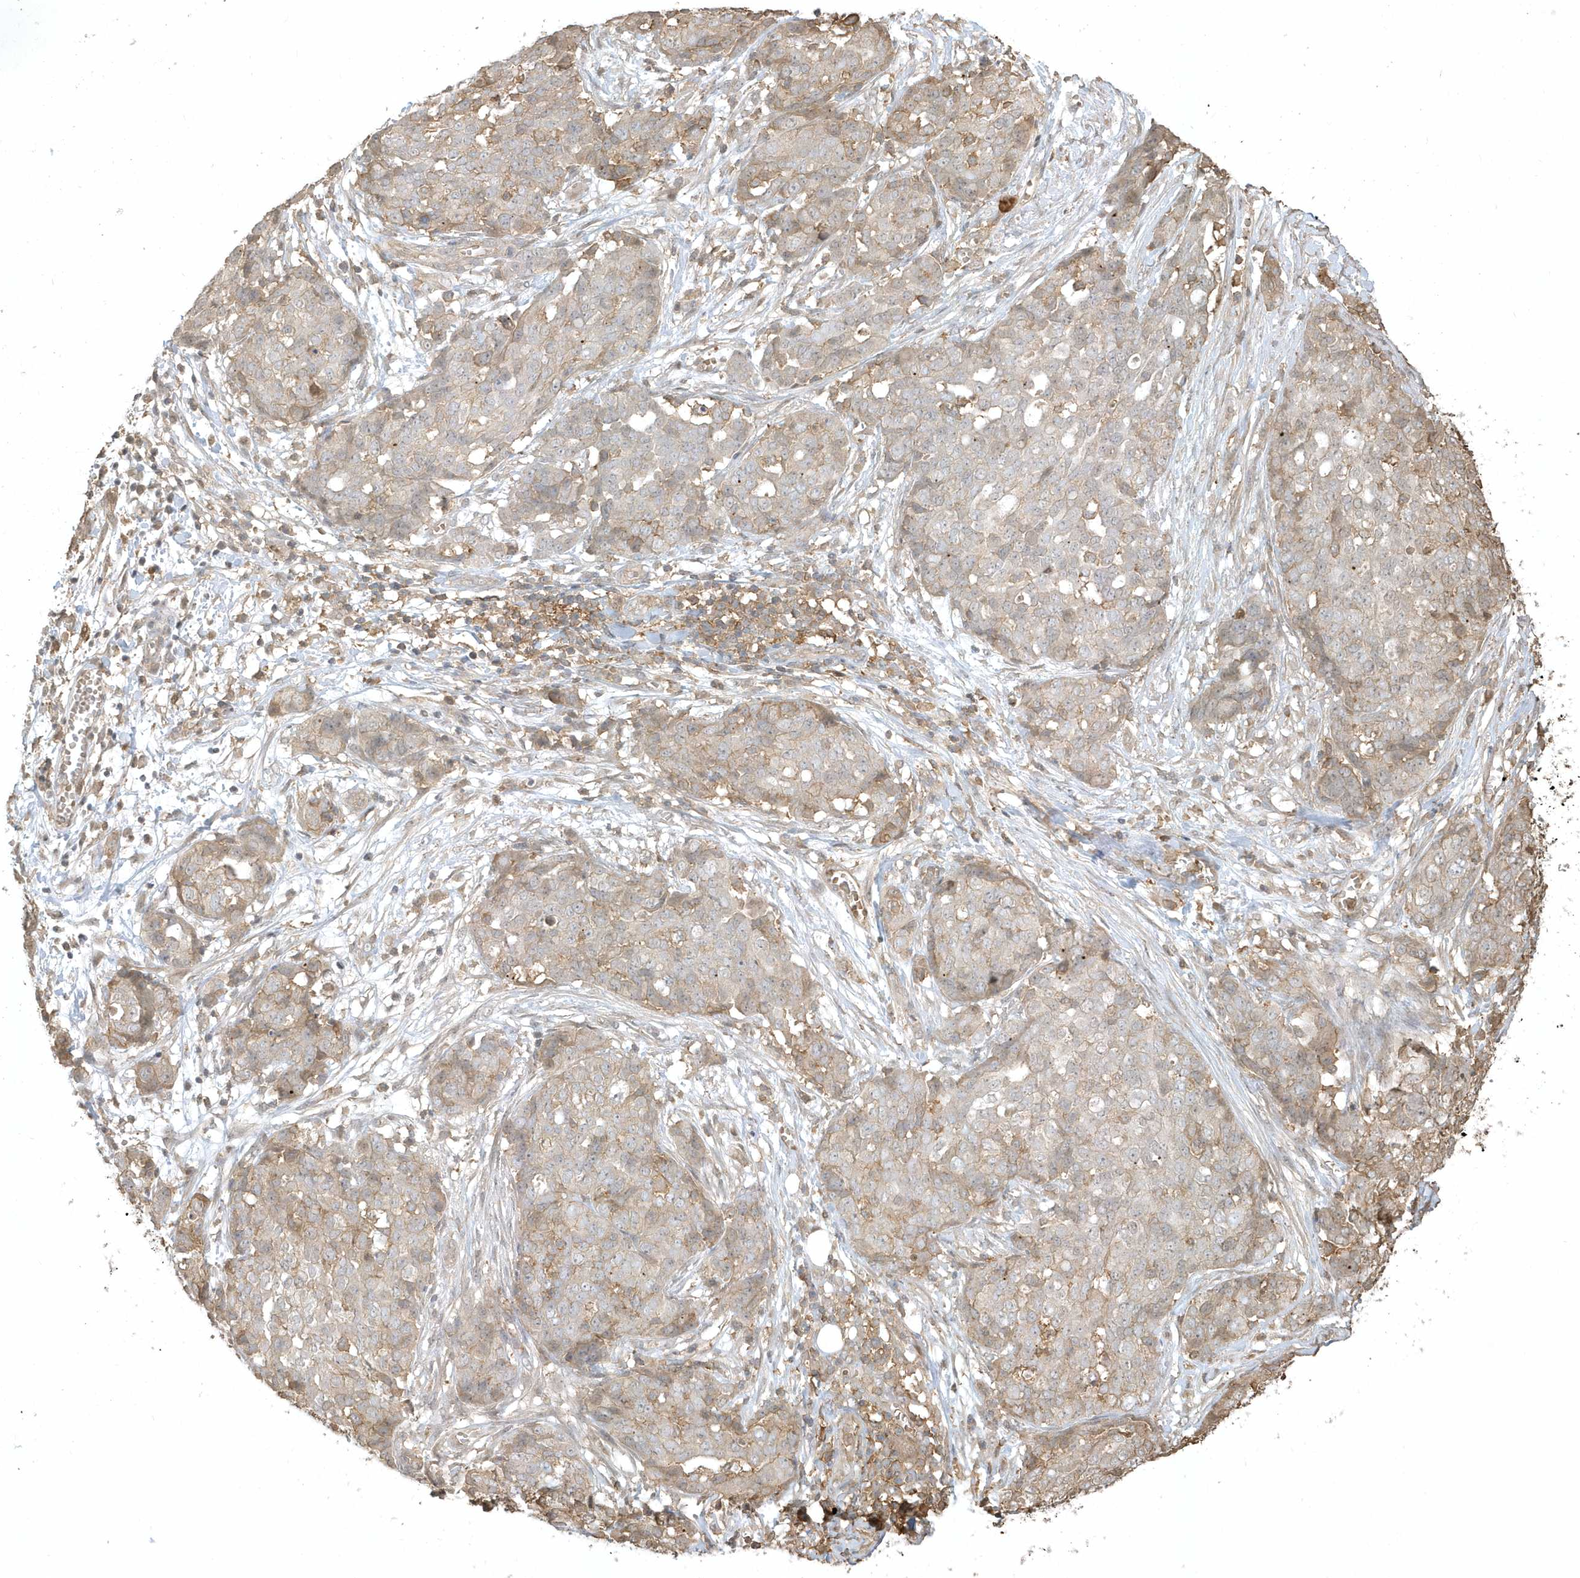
{"staining": {"intensity": "weak", "quantity": "<25%", "location": "cytoplasmic/membranous"}, "tissue": "ovarian cancer", "cell_type": "Tumor cells", "image_type": "cancer", "snomed": [{"axis": "morphology", "description": "Cystadenocarcinoma, serous, NOS"}, {"axis": "topography", "description": "Soft tissue"}, {"axis": "topography", "description": "Ovary"}], "caption": "Tumor cells are negative for protein expression in human ovarian serous cystadenocarcinoma.", "gene": "ZBTB8A", "patient": {"sex": "female", "age": 57}}